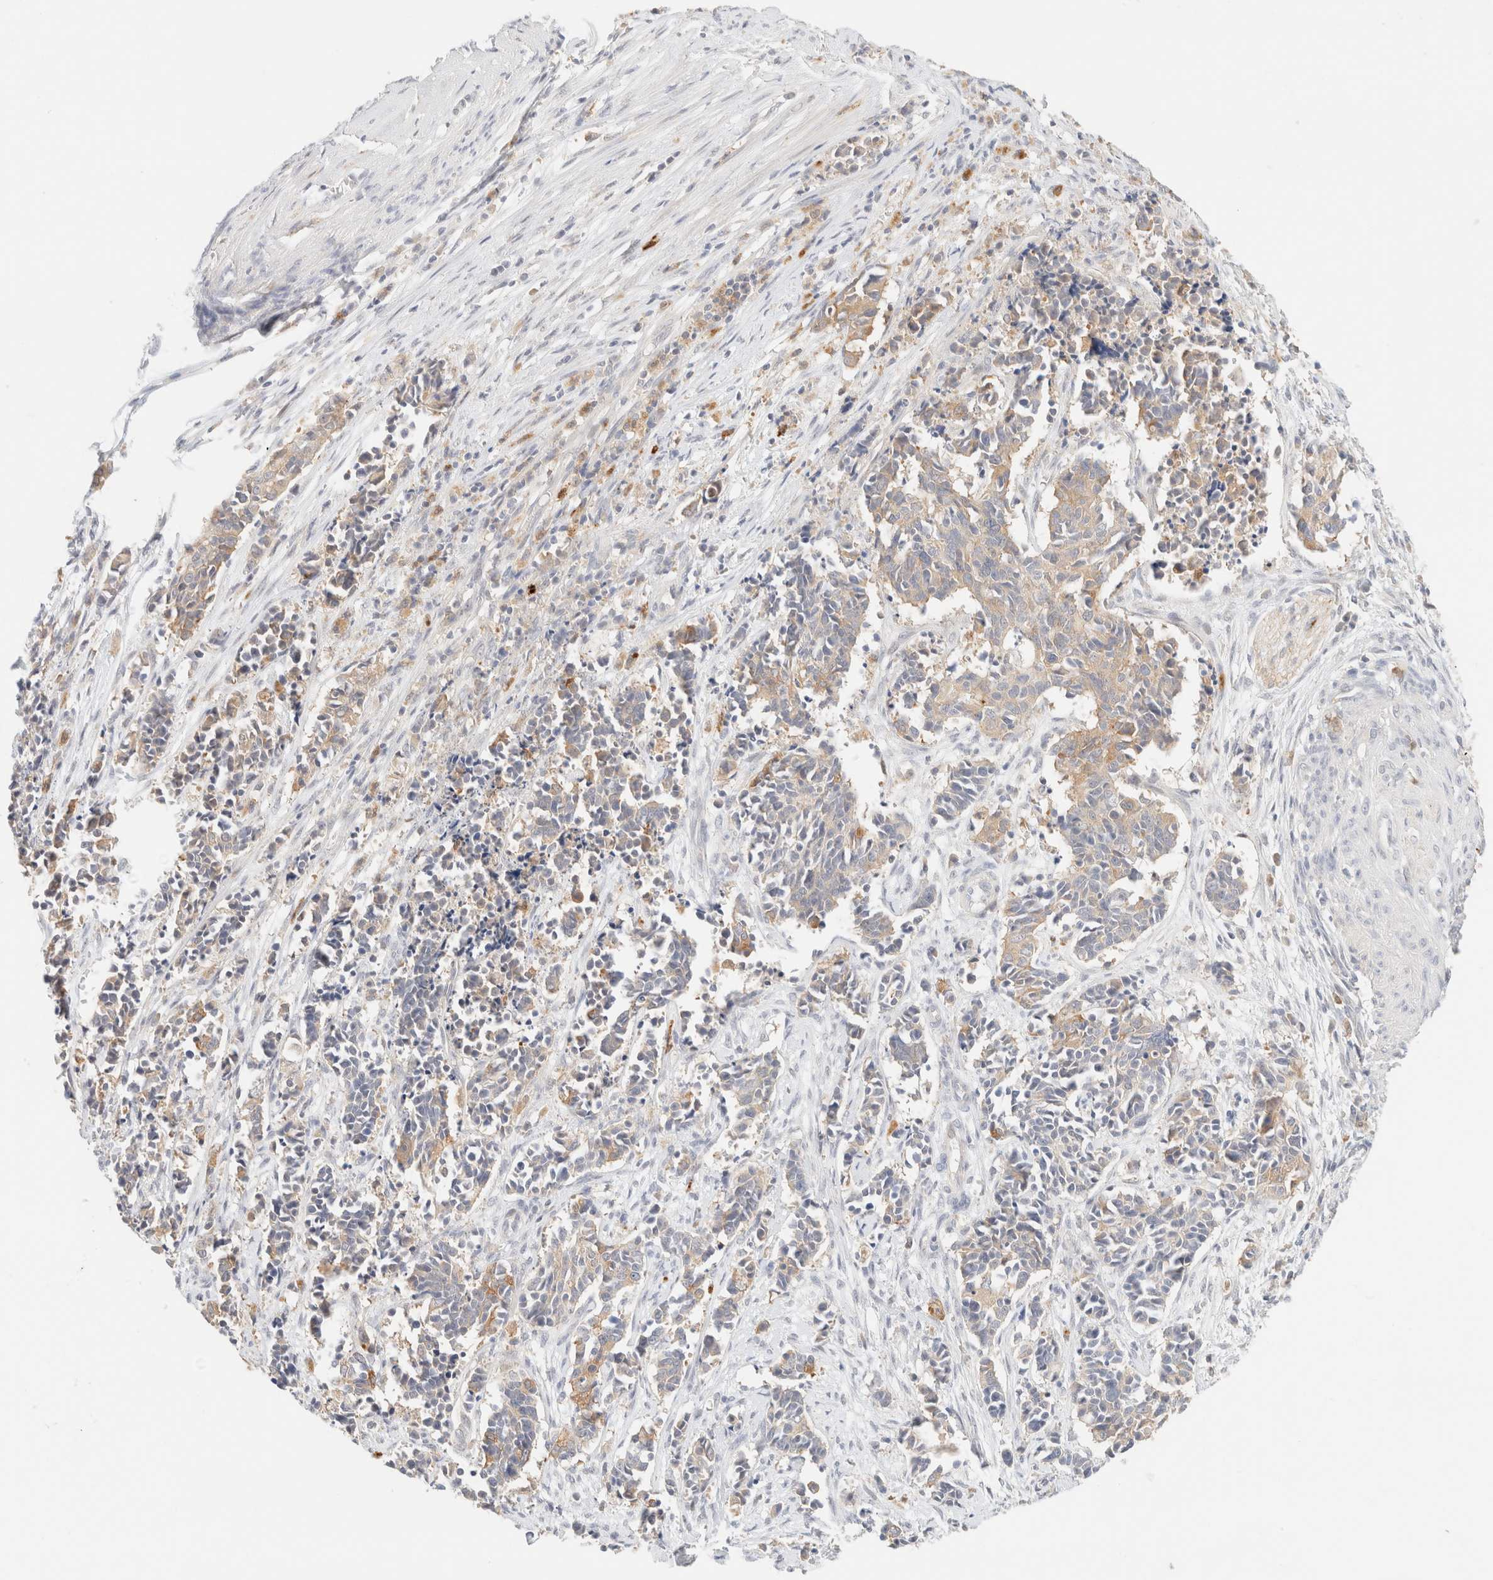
{"staining": {"intensity": "moderate", "quantity": "25%-75%", "location": "cytoplasmic/membranous"}, "tissue": "cervical cancer", "cell_type": "Tumor cells", "image_type": "cancer", "snomed": [{"axis": "morphology", "description": "Normal tissue, NOS"}, {"axis": "morphology", "description": "Squamous cell carcinoma, NOS"}, {"axis": "topography", "description": "Cervix"}], "caption": "Immunohistochemical staining of human cervical cancer shows moderate cytoplasmic/membranous protein expression in approximately 25%-75% of tumor cells.", "gene": "SGSM2", "patient": {"sex": "female", "age": 35}}